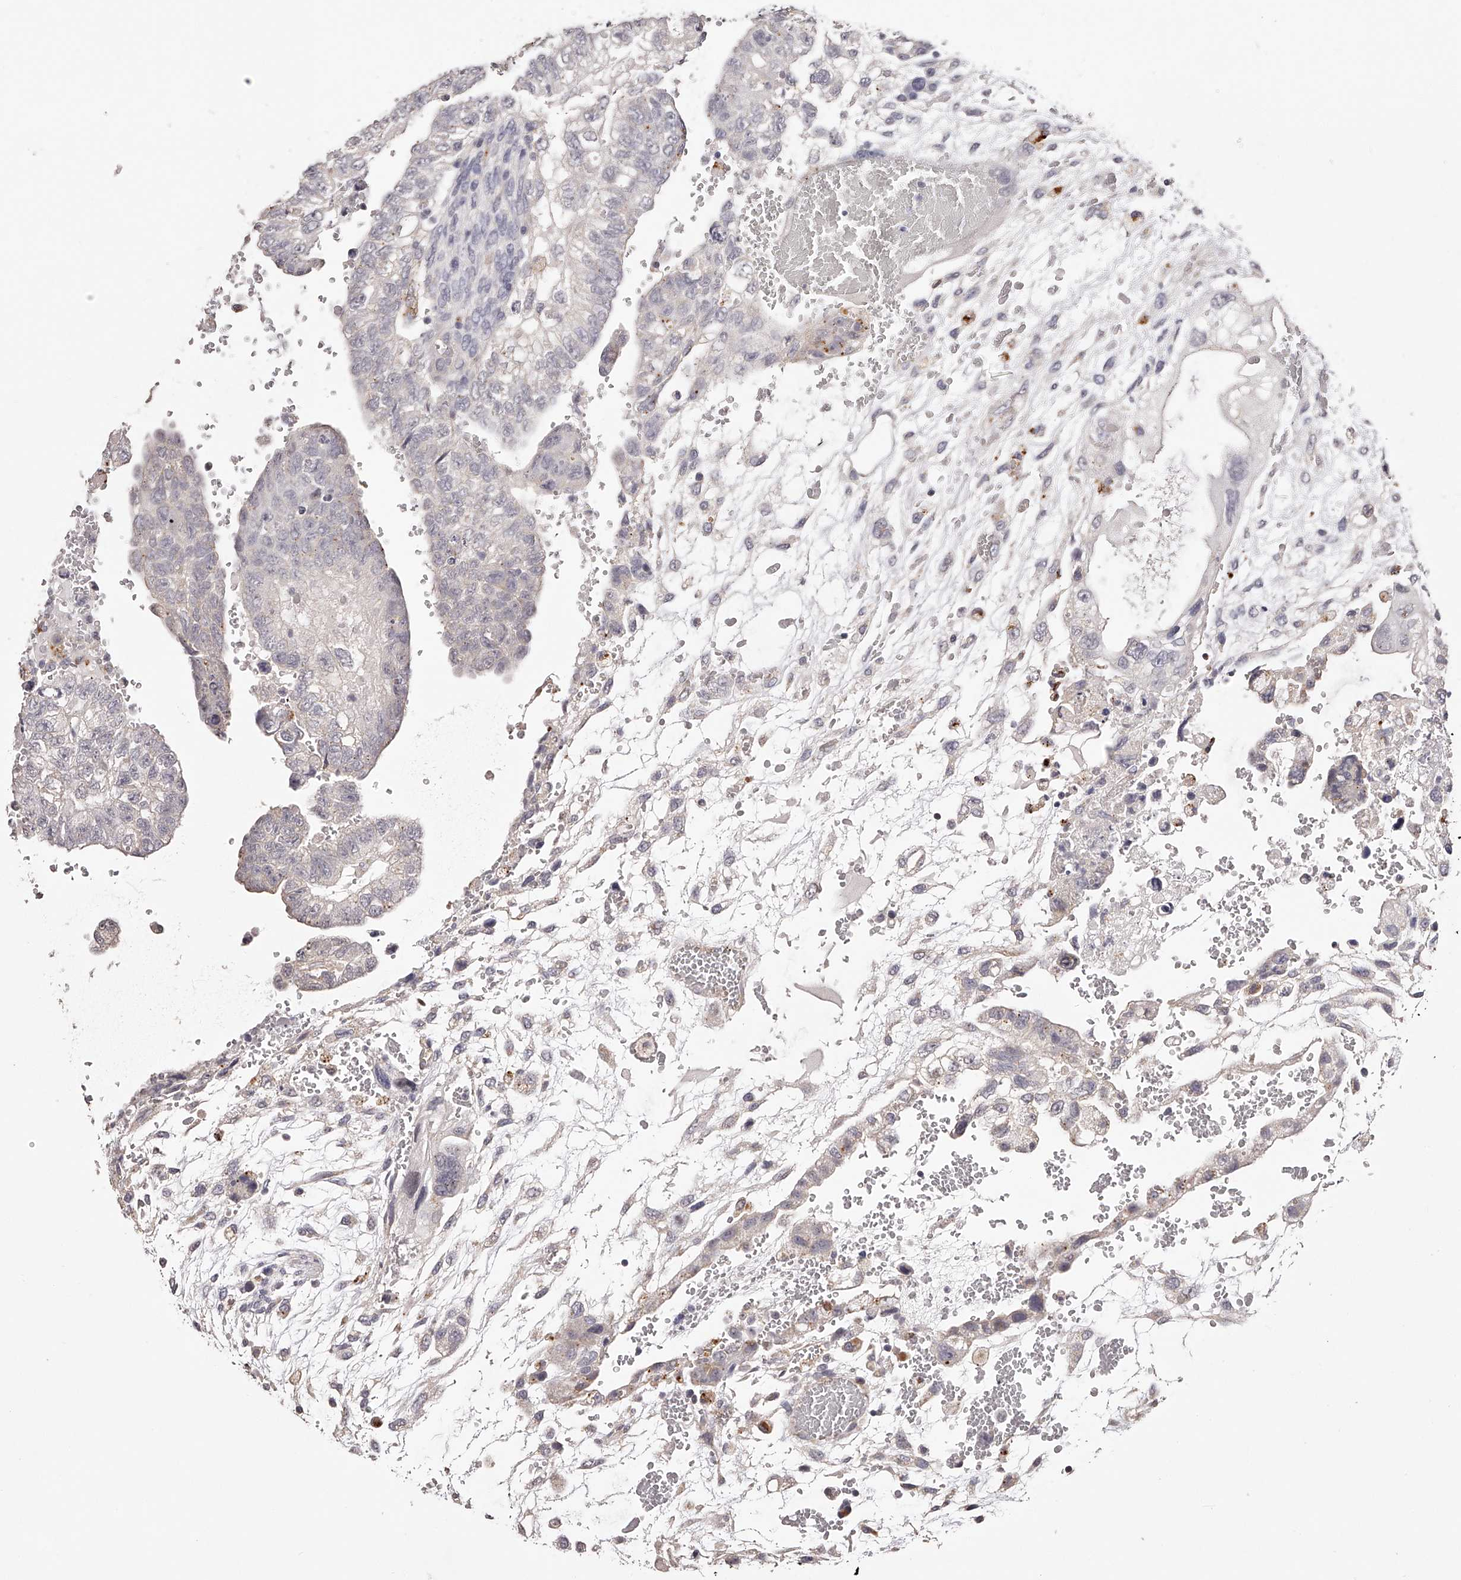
{"staining": {"intensity": "negative", "quantity": "none", "location": "none"}, "tissue": "testis cancer", "cell_type": "Tumor cells", "image_type": "cancer", "snomed": [{"axis": "morphology", "description": "Carcinoma, Embryonal, NOS"}, {"axis": "topography", "description": "Testis"}], "caption": "Tumor cells show no significant protein positivity in embryonal carcinoma (testis). Nuclei are stained in blue.", "gene": "SLC35D3", "patient": {"sex": "male", "age": 36}}